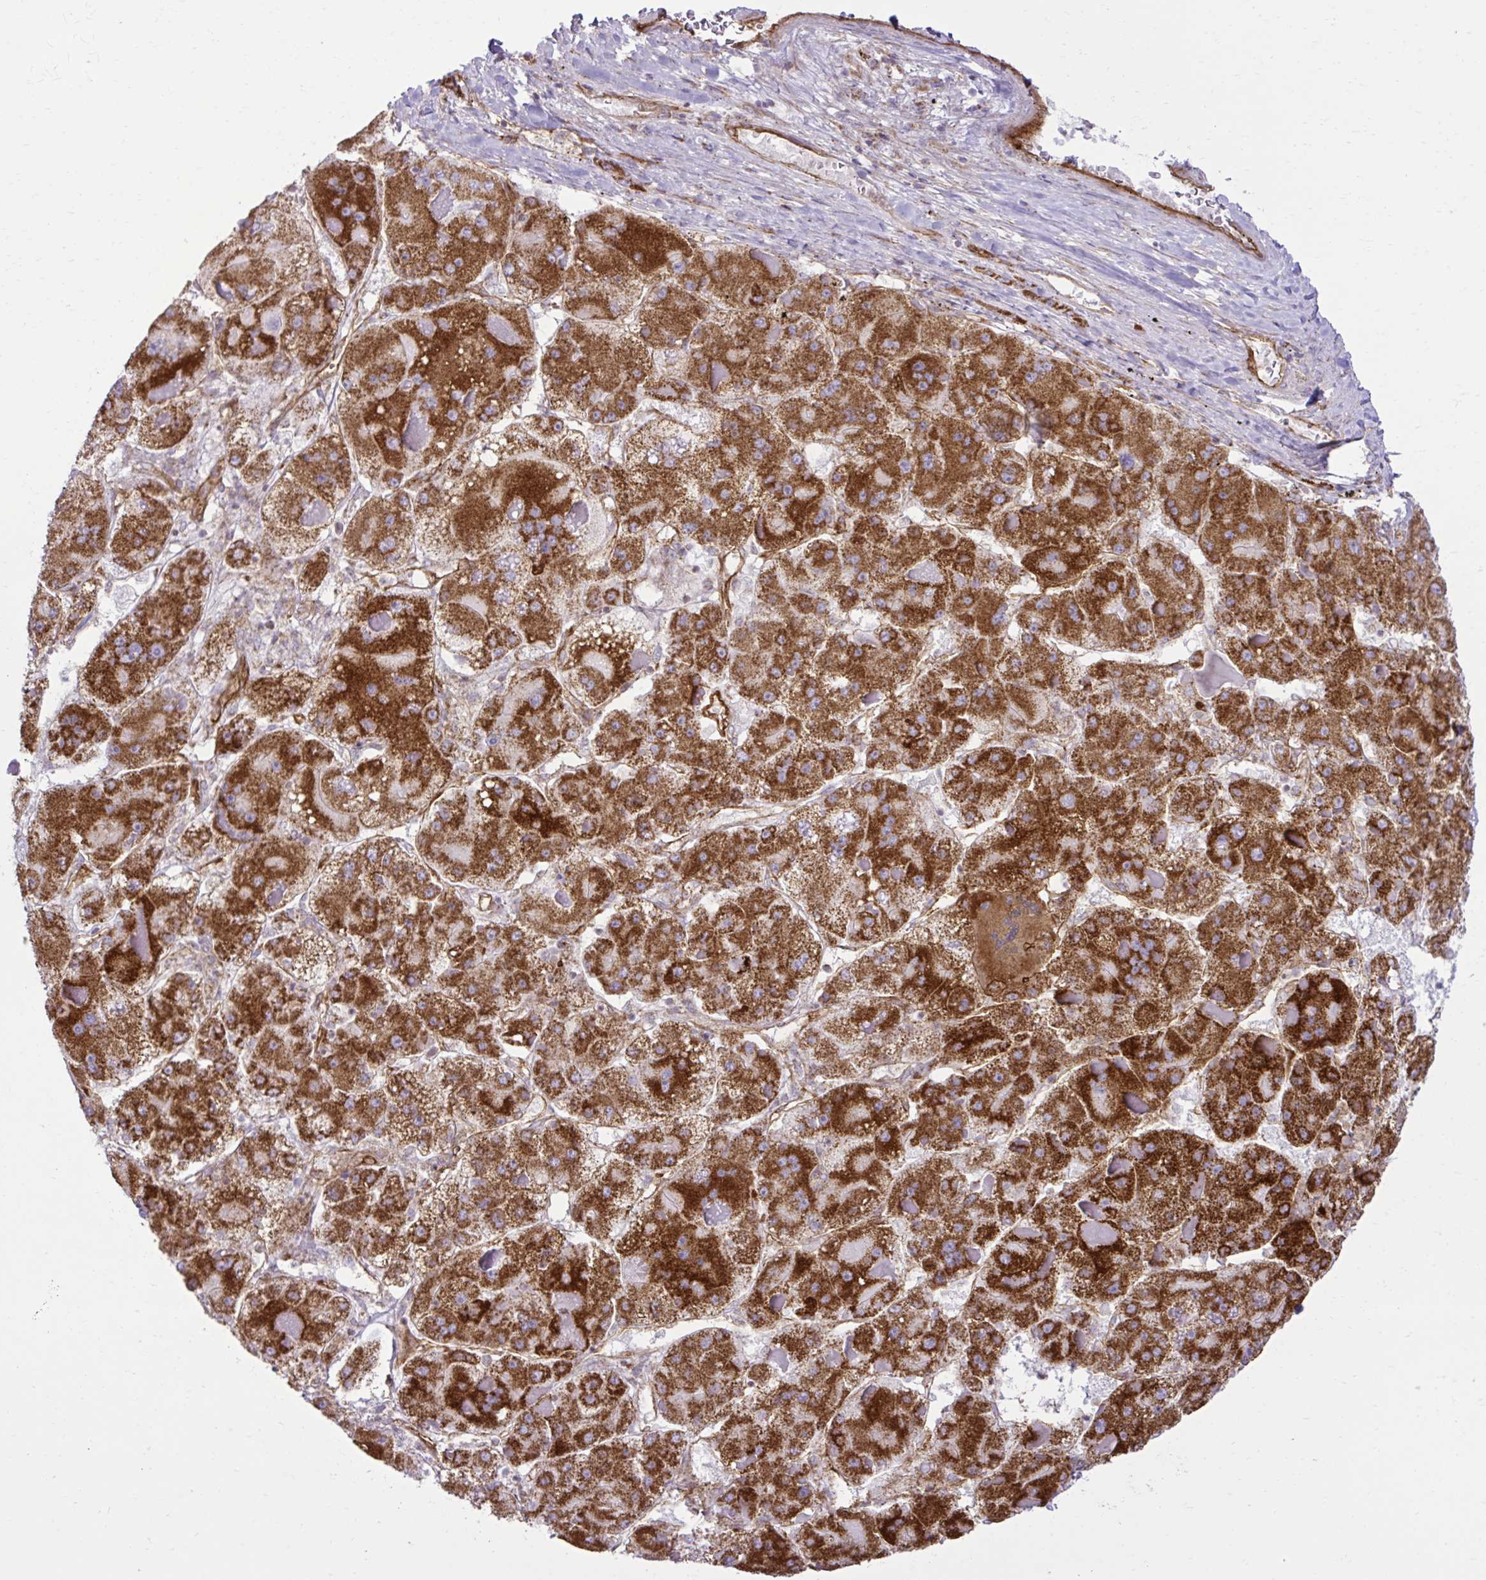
{"staining": {"intensity": "strong", "quantity": ">75%", "location": "cytoplasmic/membranous"}, "tissue": "liver cancer", "cell_type": "Tumor cells", "image_type": "cancer", "snomed": [{"axis": "morphology", "description": "Carcinoma, Hepatocellular, NOS"}, {"axis": "topography", "description": "Liver"}], "caption": "Protein staining of liver cancer (hepatocellular carcinoma) tissue reveals strong cytoplasmic/membranous positivity in approximately >75% of tumor cells. (DAB = brown stain, brightfield microscopy at high magnification).", "gene": "LIMS1", "patient": {"sex": "female", "age": 73}}